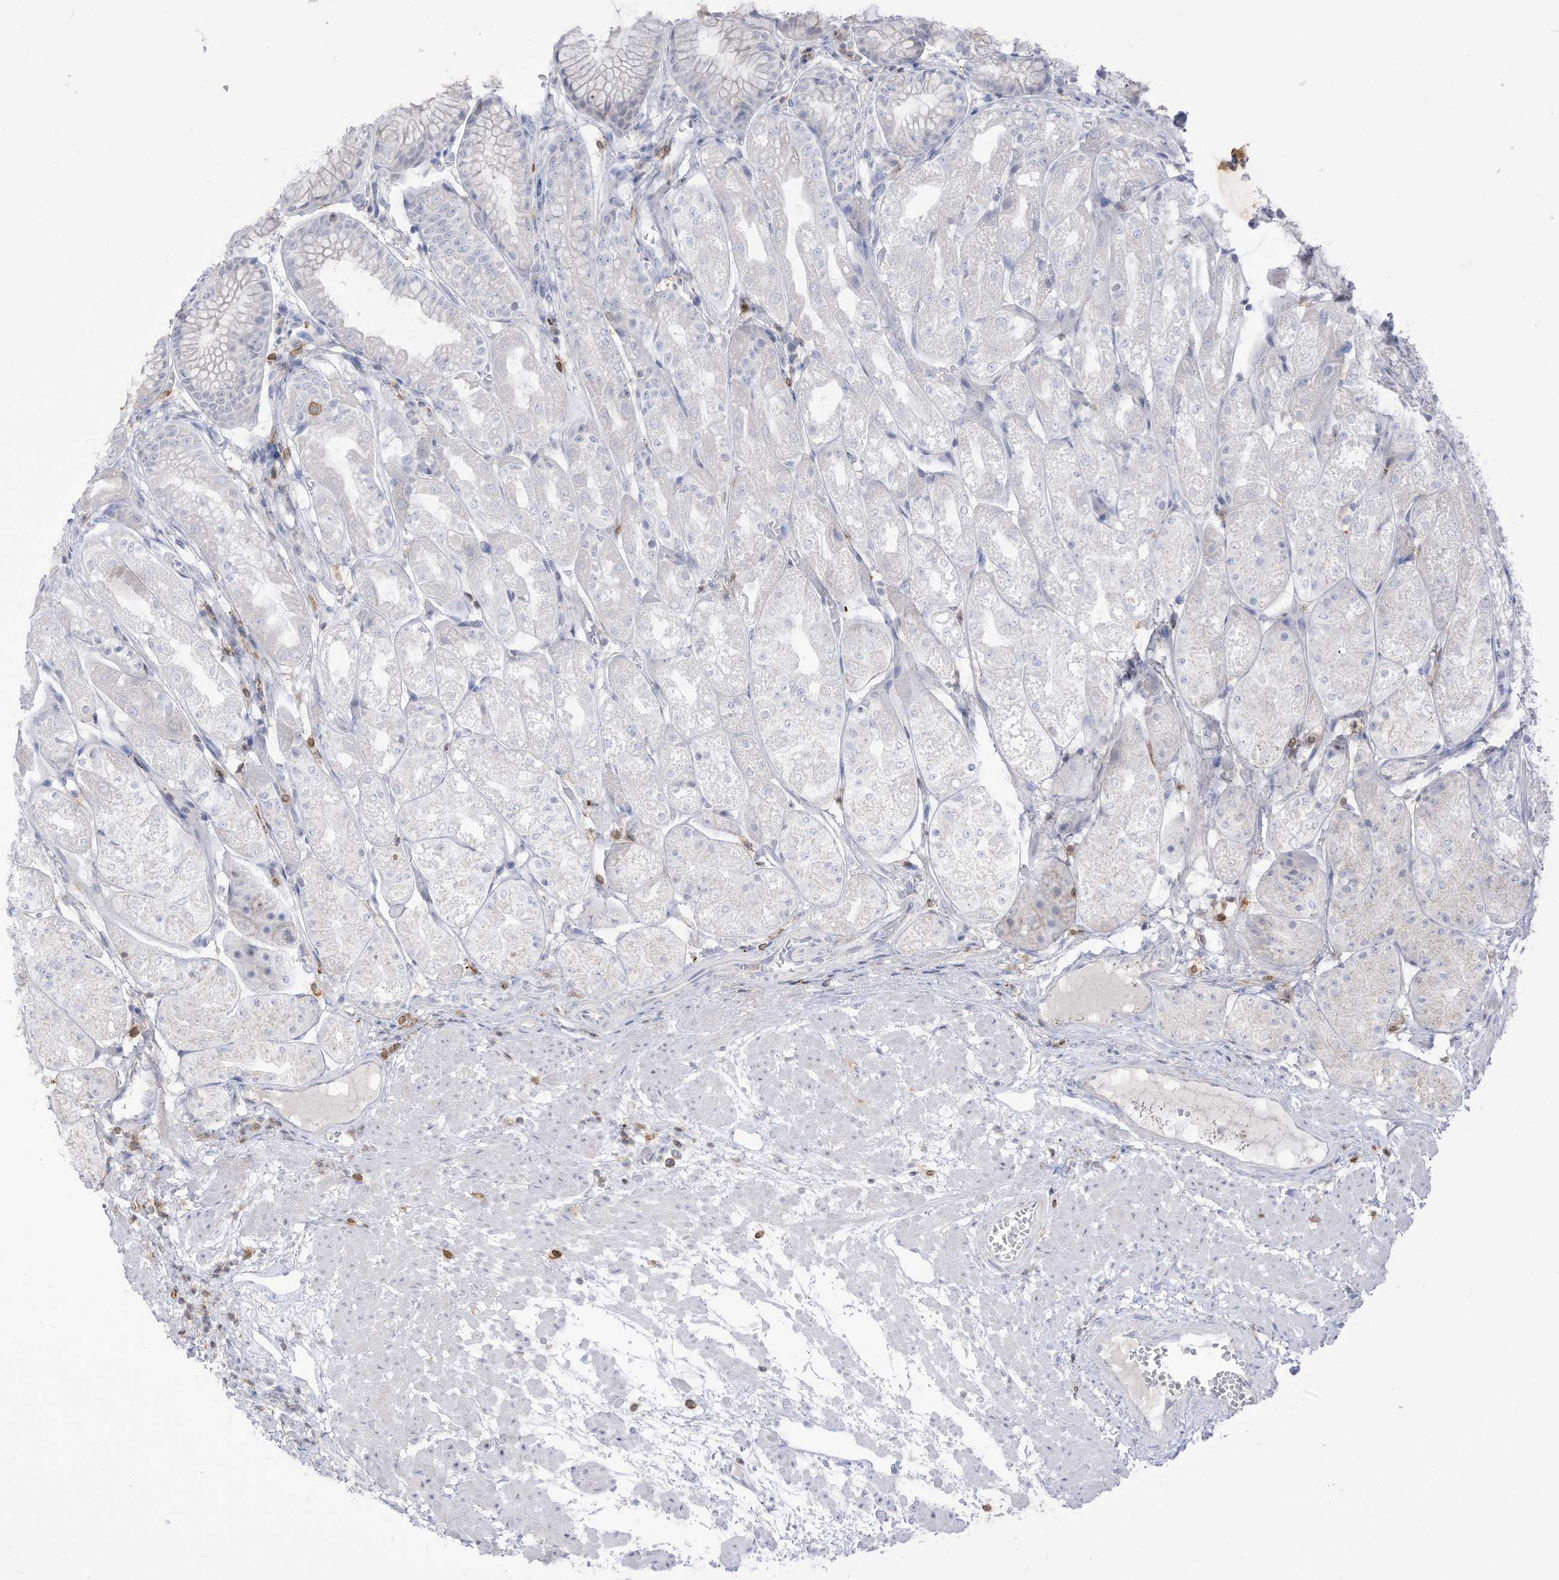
{"staining": {"intensity": "negative", "quantity": "none", "location": "none"}, "tissue": "stomach", "cell_type": "Glandular cells", "image_type": "normal", "snomed": [{"axis": "morphology", "description": "Normal tissue, NOS"}, {"axis": "topography", "description": "Stomach, upper"}], "caption": "IHC micrograph of benign human stomach stained for a protein (brown), which reveals no staining in glandular cells. (DAB (3,3'-diaminobenzidine) immunohistochemistry (IHC) visualized using brightfield microscopy, high magnification).", "gene": "NOTO", "patient": {"sex": "male", "age": 72}}